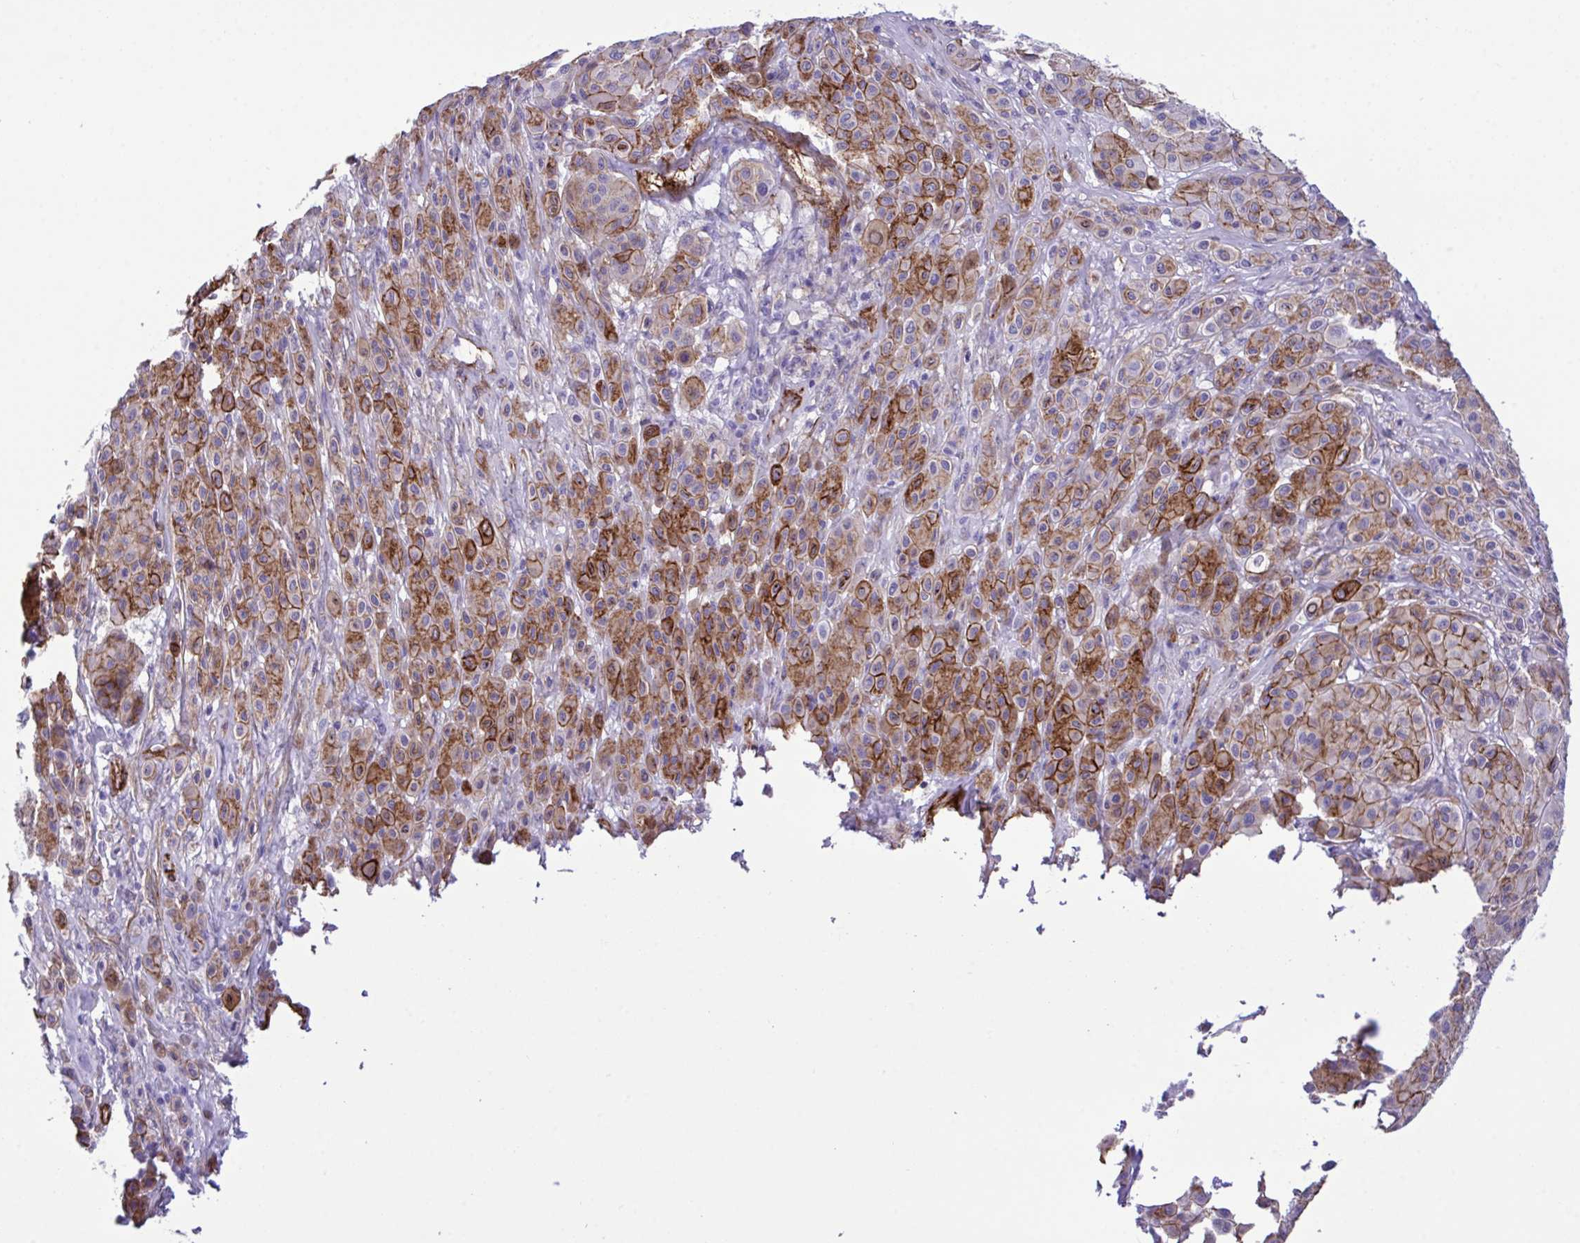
{"staining": {"intensity": "strong", "quantity": ">75%", "location": "cytoplasmic/membranous"}, "tissue": "melanoma", "cell_type": "Tumor cells", "image_type": "cancer", "snomed": [{"axis": "morphology", "description": "Malignant melanoma, Metastatic site"}, {"axis": "topography", "description": "Smooth muscle"}], "caption": "This is an image of immunohistochemistry (IHC) staining of melanoma, which shows strong expression in the cytoplasmic/membranous of tumor cells.", "gene": "SYNPO2L", "patient": {"sex": "male", "age": 41}}